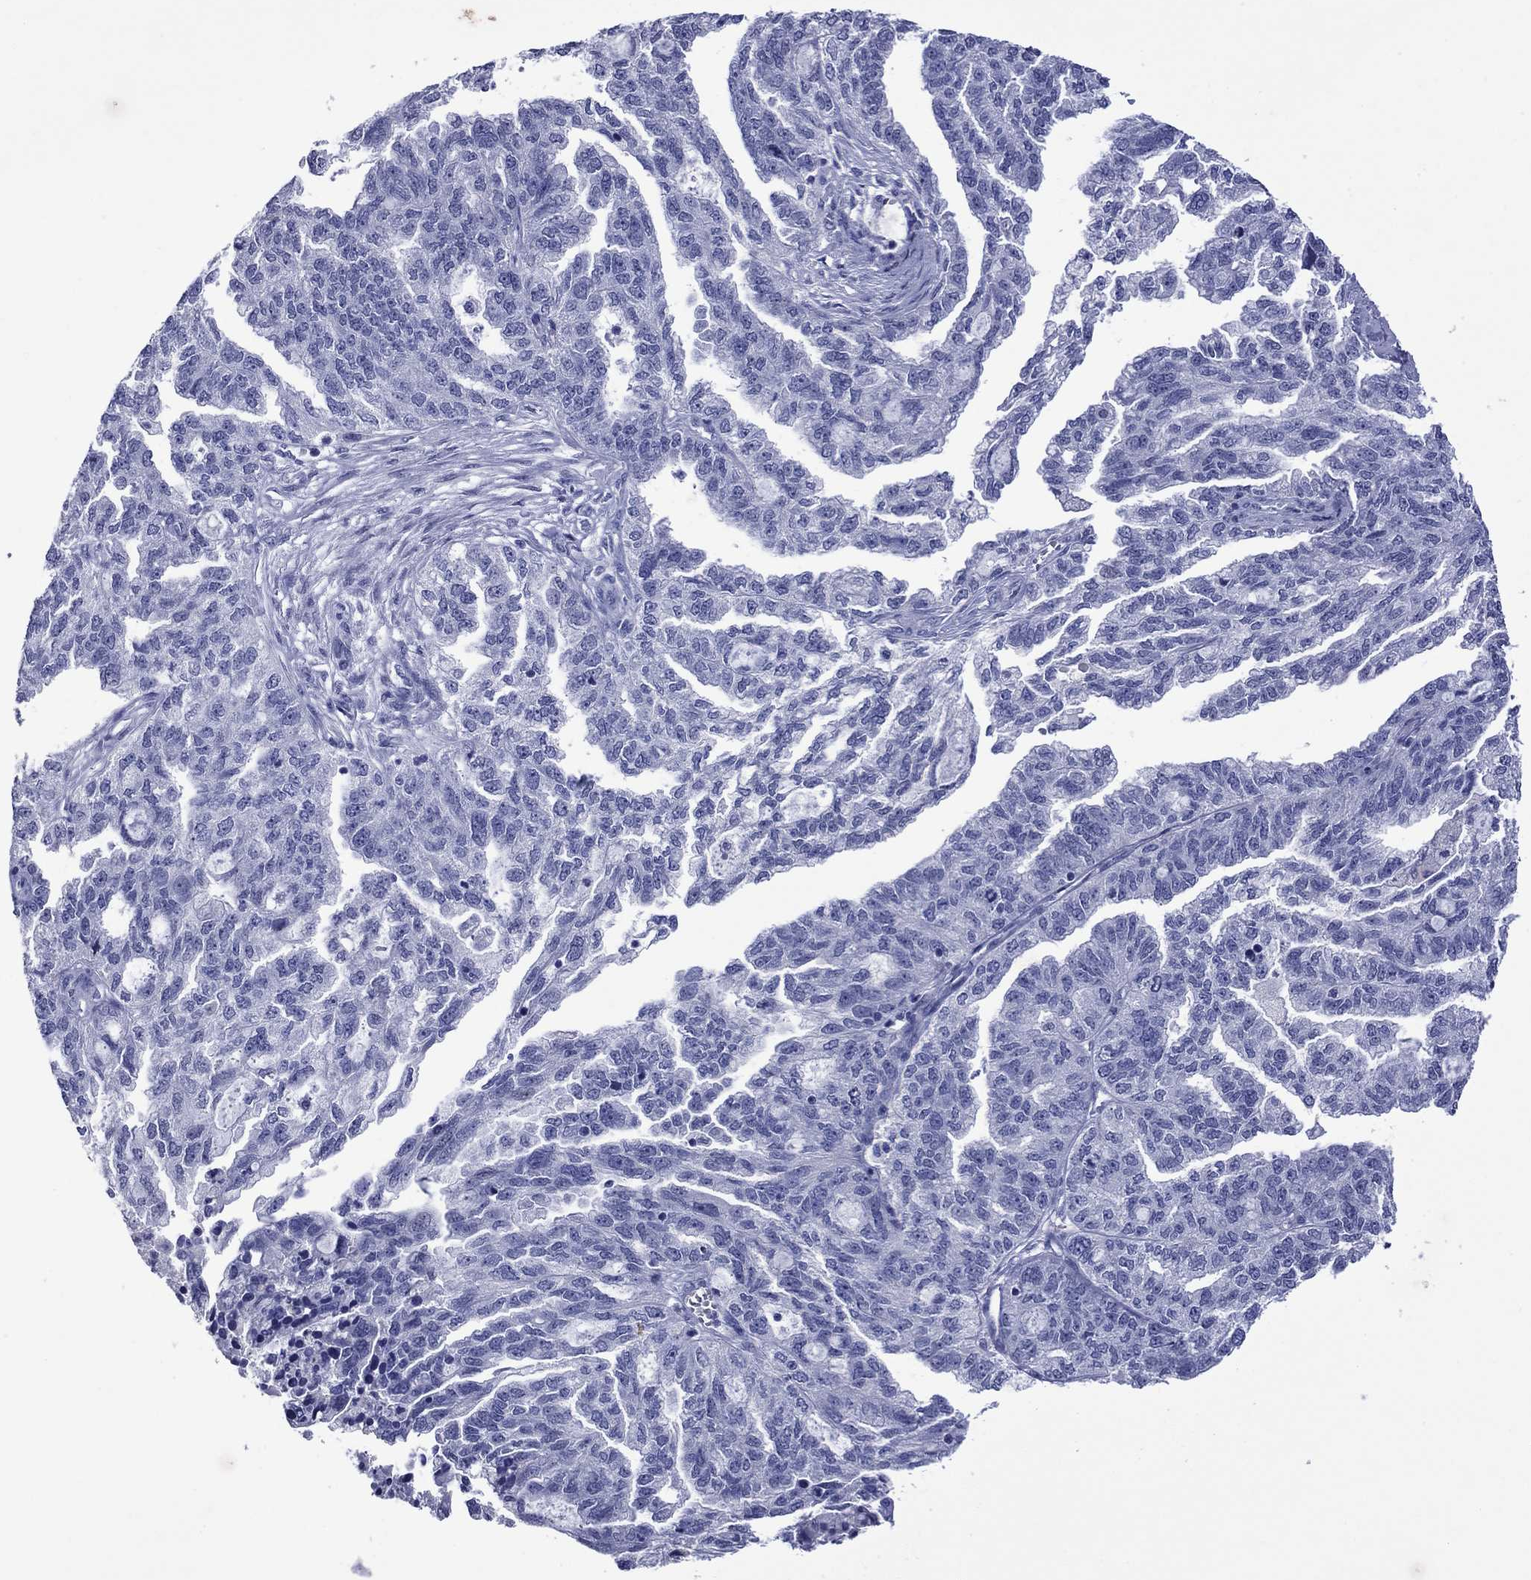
{"staining": {"intensity": "negative", "quantity": "none", "location": "none"}, "tissue": "ovarian cancer", "cell_type": "Tumor cells", "image_type": "cancer", "snomed": [{"axis": "morphology", "description": "Cystadenocarcinoma, serous, NOS"}, {"axis": "topography", "description": "Ovary"}], "caption": "This is an immunohistochemistry image of serous cystadenocarcinoma (ovarian). There is no staining in tumor cells.", "gene": "PIWIL1", "patient": {"sex": "female", "age": 51}}